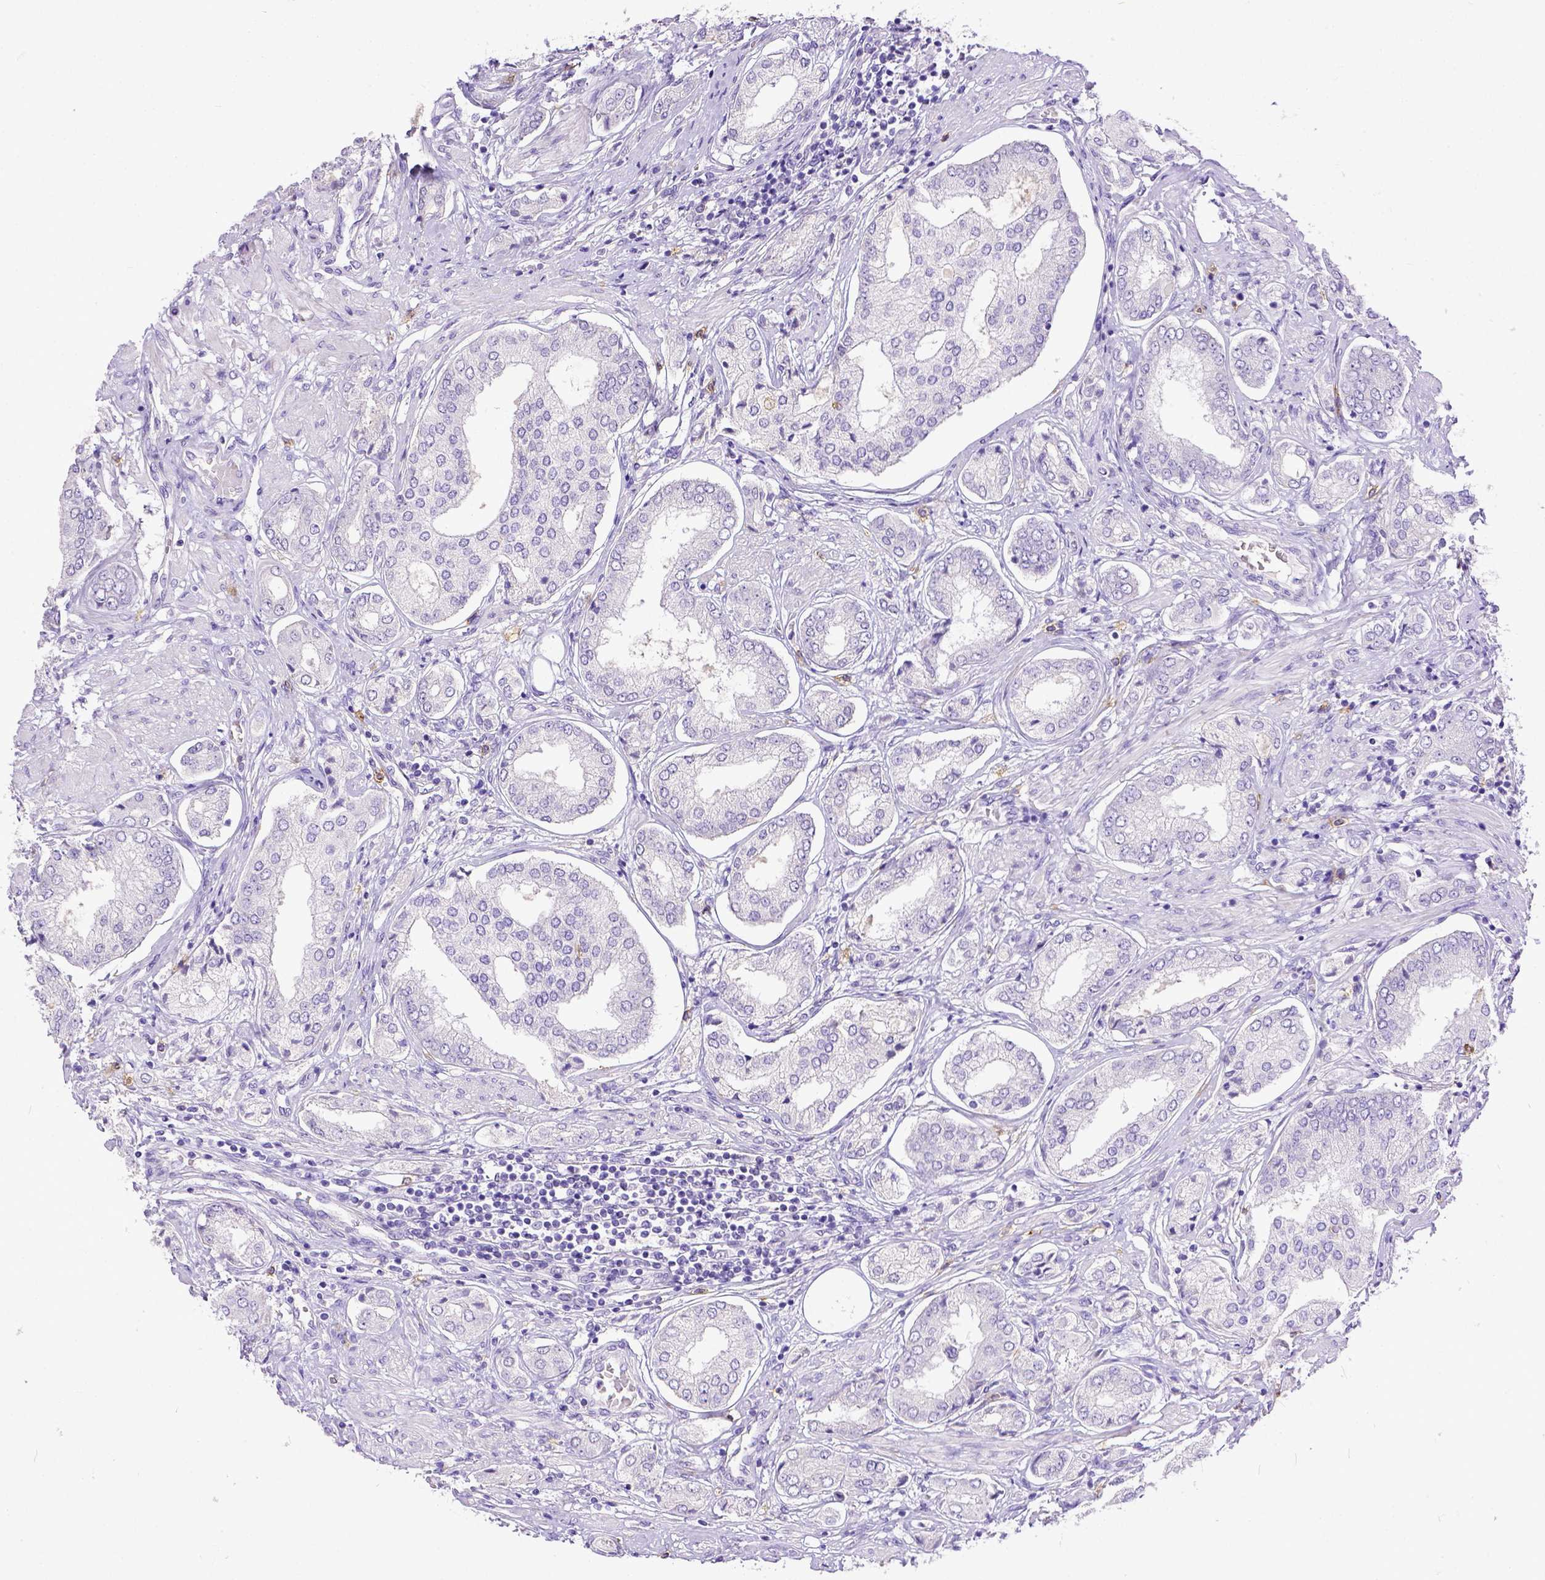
{"staining": {"intensity": "negative", "quantity": "none", "location": "none"}, "tissue": "prostate cancer", "cell_type": "Tumor cells", "image_type": "cancer", "snomed": [{"axis": "morphology", "description": "Adenocarcinoma, NOS"}, {"axis": "topography", "description": "Prostate"}], "caption": "Tumor cells are negative for protein expression in human prostate cancer.", "gene": "KIT", "patient": {"sex": "male", "age": 63}}